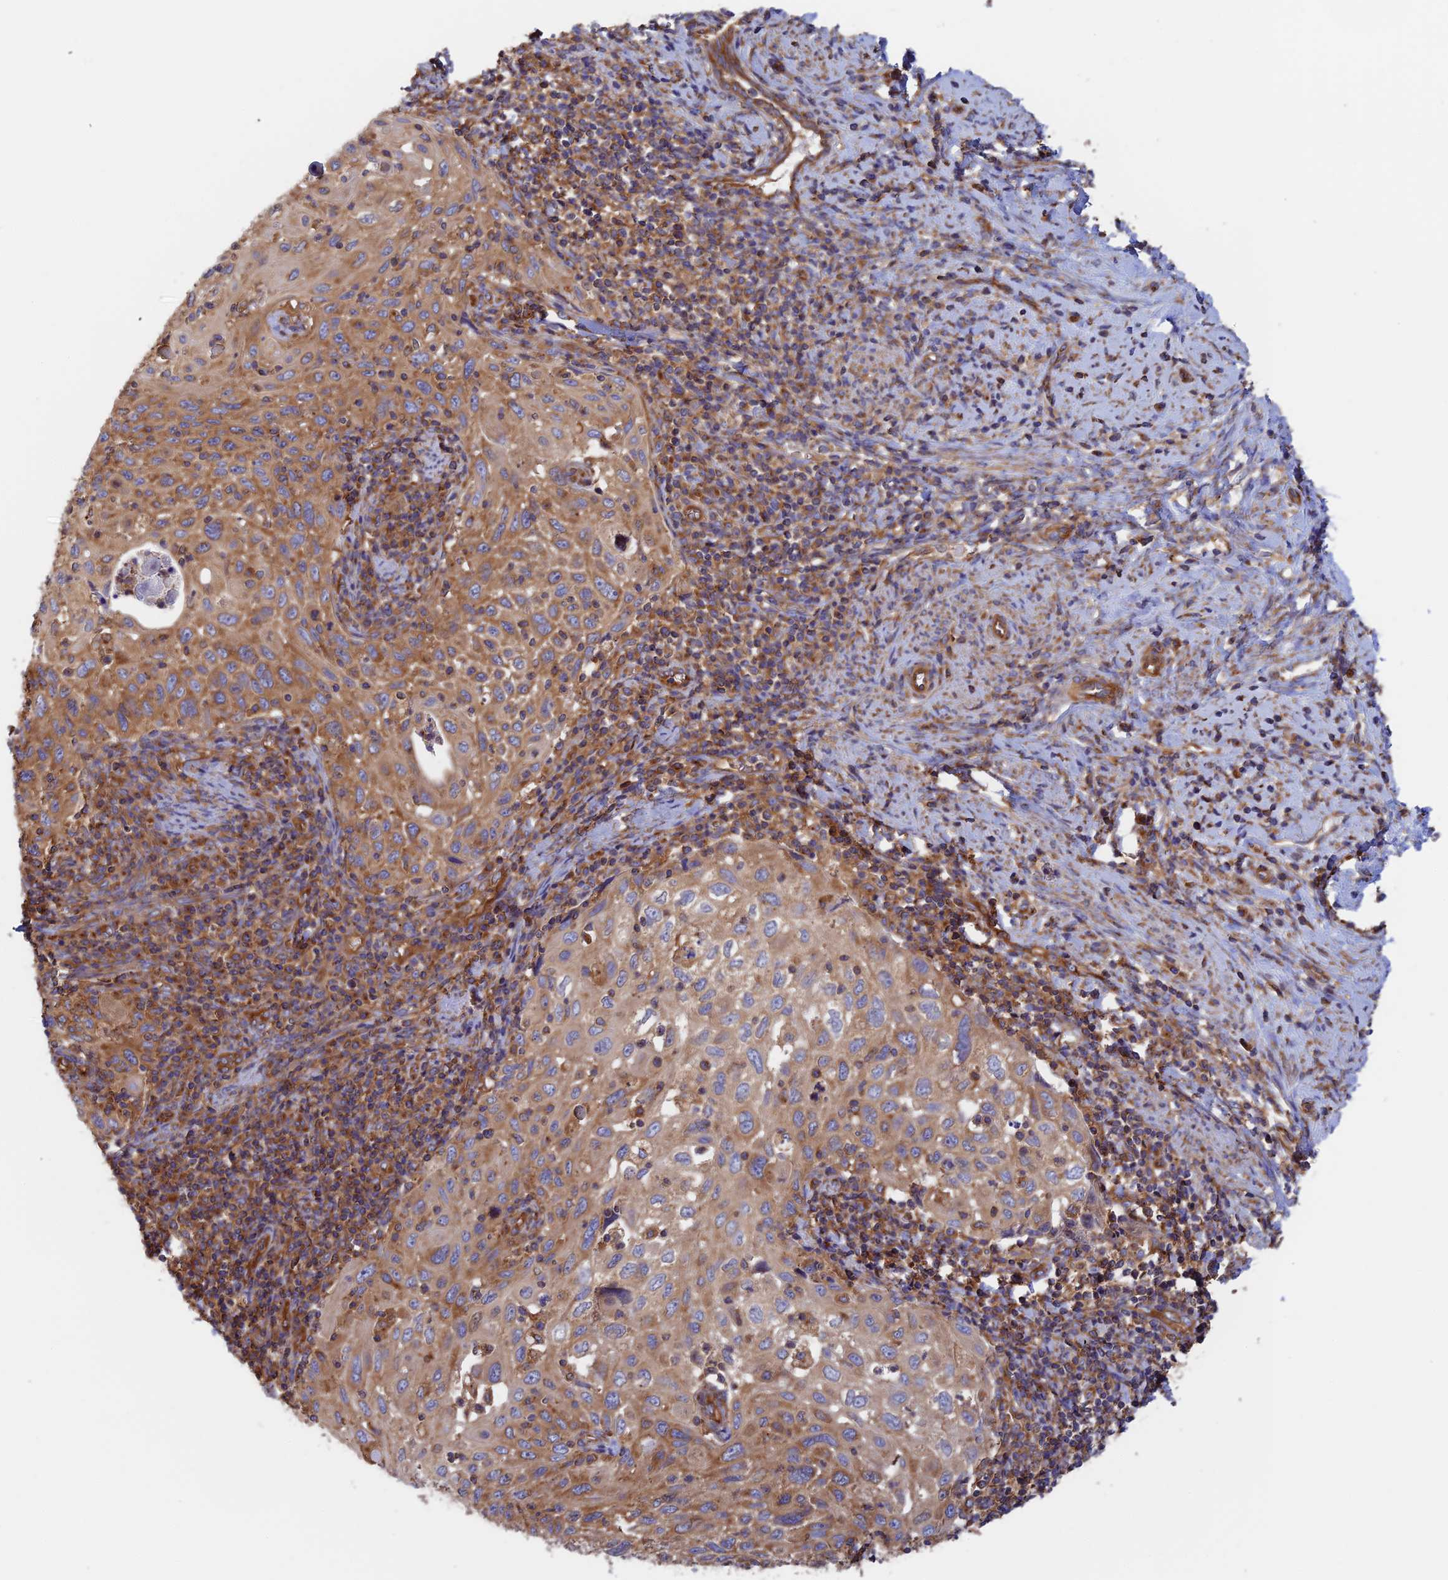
{"staining": {"intensity": "moderate", "quantity": ">75%", "location": "cytoplasmic/membranous"}, "tissue": "cervical cancer", "cell_type": "Tumor cells", "image_type": "cancer", "snomed": [{"axis": "morphology", "description": "Squamous cell carcinoma, NOS"}, {"axis": "topography", "description": "Cervix"}], "caption": "Immunohistochemistry (IHC) of human cervical squamous cell carcinoma displays medium levels of moderate cytoplasmic/membranous staining in about >75% of tumor cells. The staining was performed using DAB to visualize the protein expression in brown, while the nuclei were stained in blue with hematoxylin (Magnification: 20x).", "gene": "DCTN2", "patient": {"sex": "female", "age": 70}}